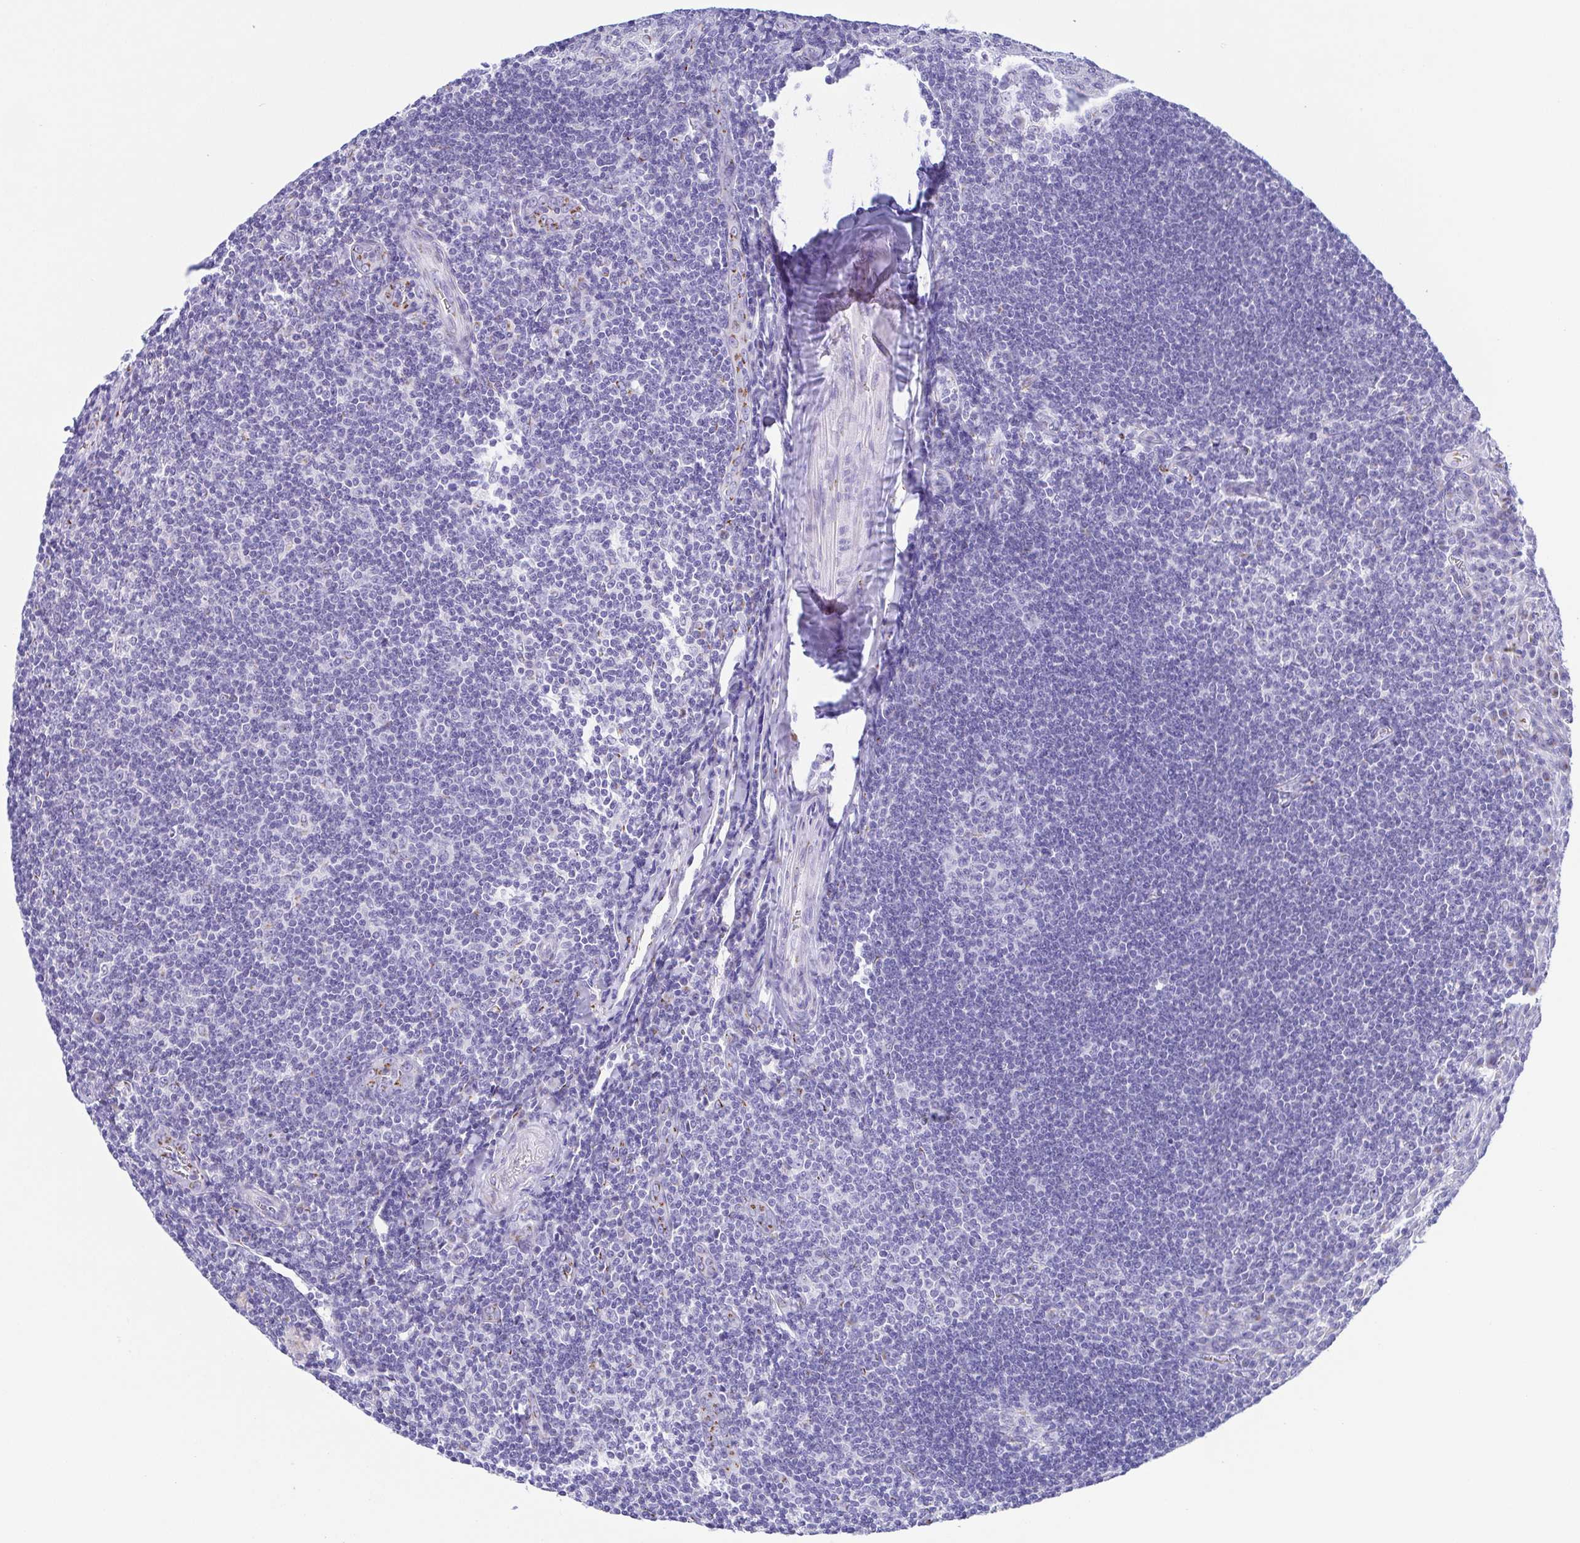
{"staining": {"intensity": "negative", "quantity": "none", "location": "none"}, "tissue": "tonsil", "cell_type": "Germinal center cells", "image_type": "normal", "snomed": [{"axis": "morphology", "description": "Normal tissue, NOS"}, {"axis": "topography", "description": "Tonsil"}], "caption": "Immunohistochemistry (IHC) micrograph of benign human tonsil stained for a protein (brown), which reveals no staining in germinal center cells. (Brightfield microscopy of DAB immunohistochemistry (IHC) at high magnification).", "gene": "SULT1B1", "patient": {"sex": "male", "age": 27}}